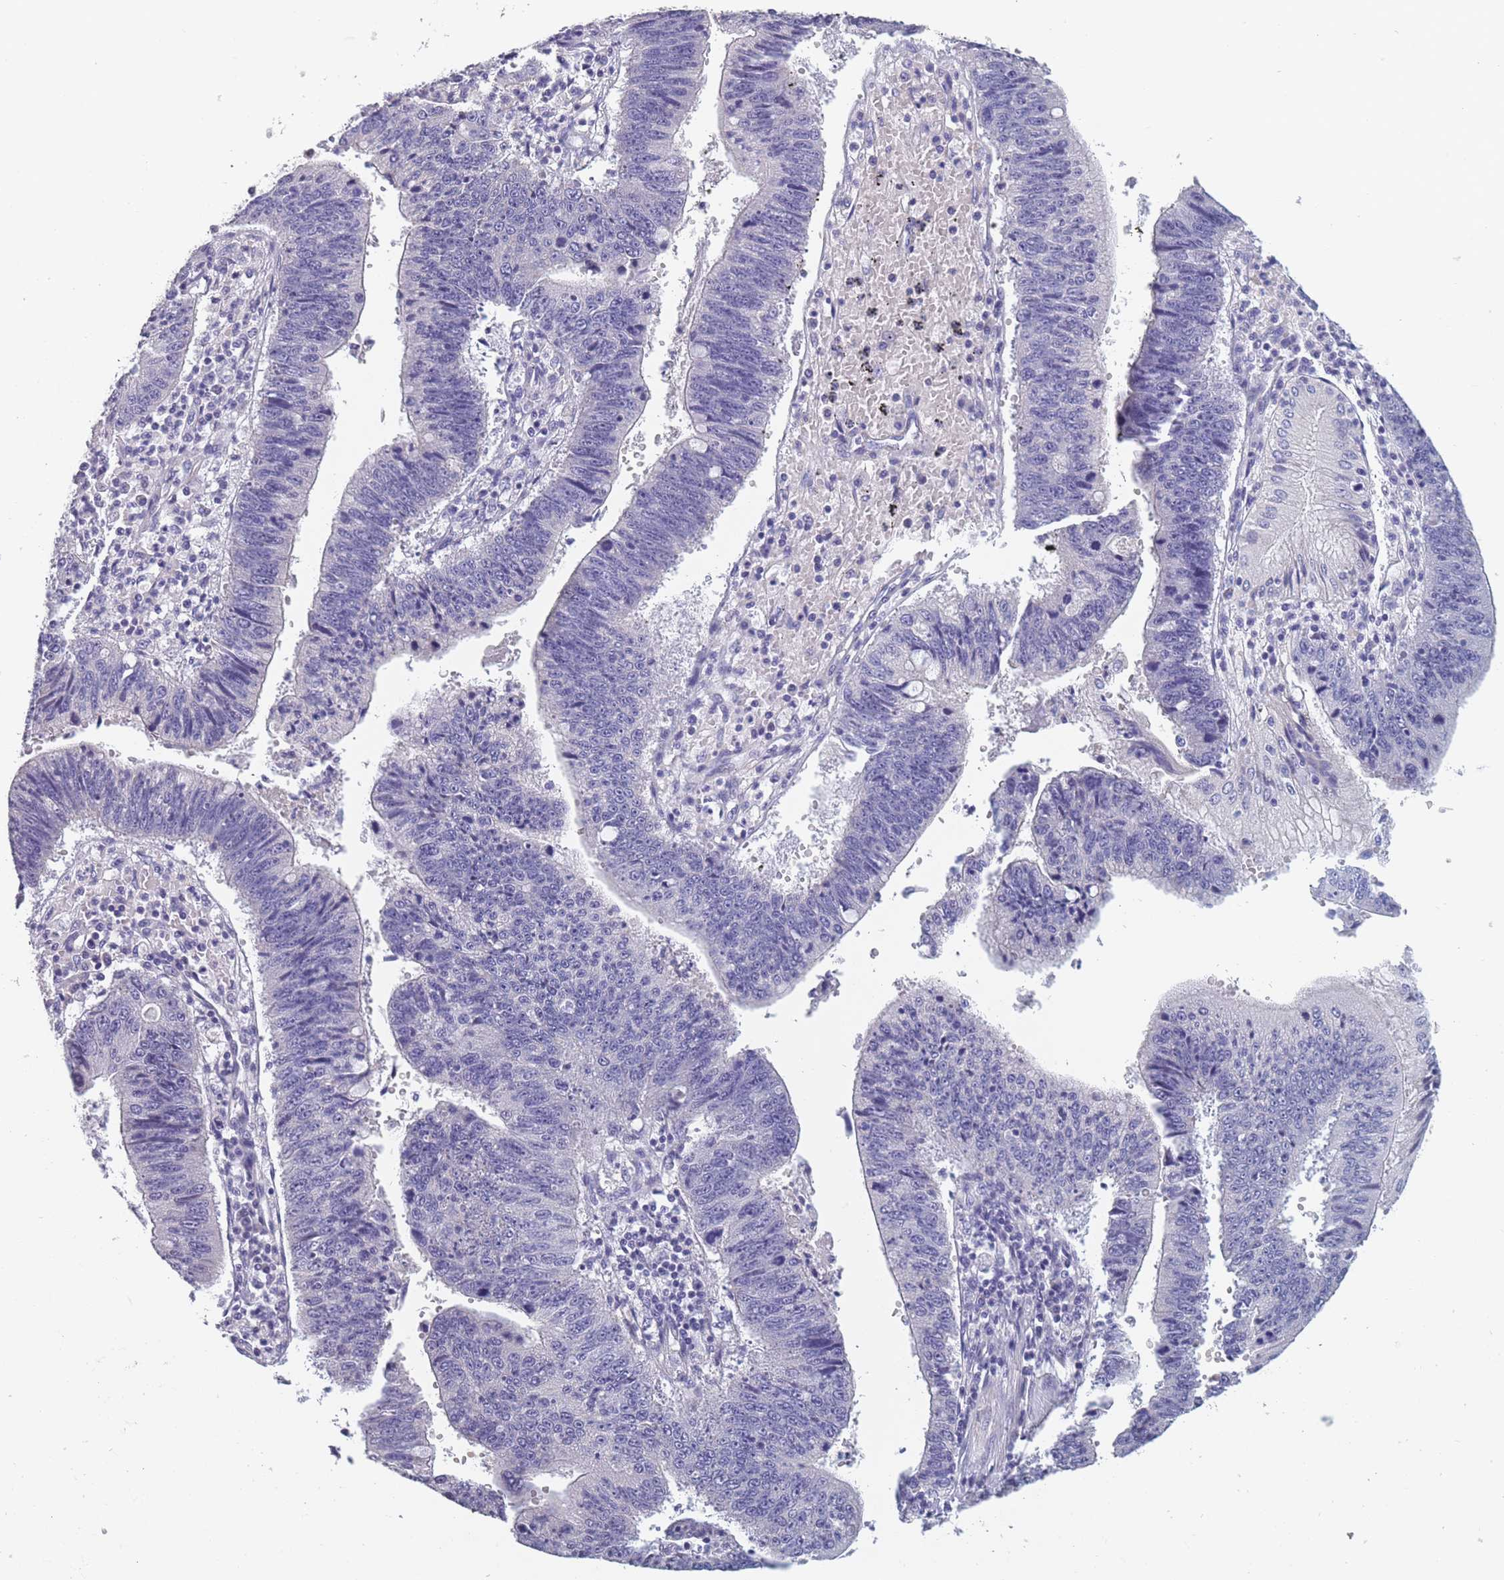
{"staining": {"intensity": "negative", "quantity": "none", "location": "none"}, "tissue": "stomach cancer", "cell_type": "Tumor cells", "image_type": "cancer", "snomed": [{"axis": "morphology", "description": "Adenocarcinoma, NOS"}, {"axis": "topography", "description": "Stomach"}], "caption": "This photomicrograph is of adenocarcinoma (stomach) stained with immunohistochemistry to label a protein in brown with the nuclei are counter-stained blue. There is no staining in tumor cells. Nuclei are stained in blue.", "gene": "OR4C5", "patient": {"sex": "male", "age": 59}}